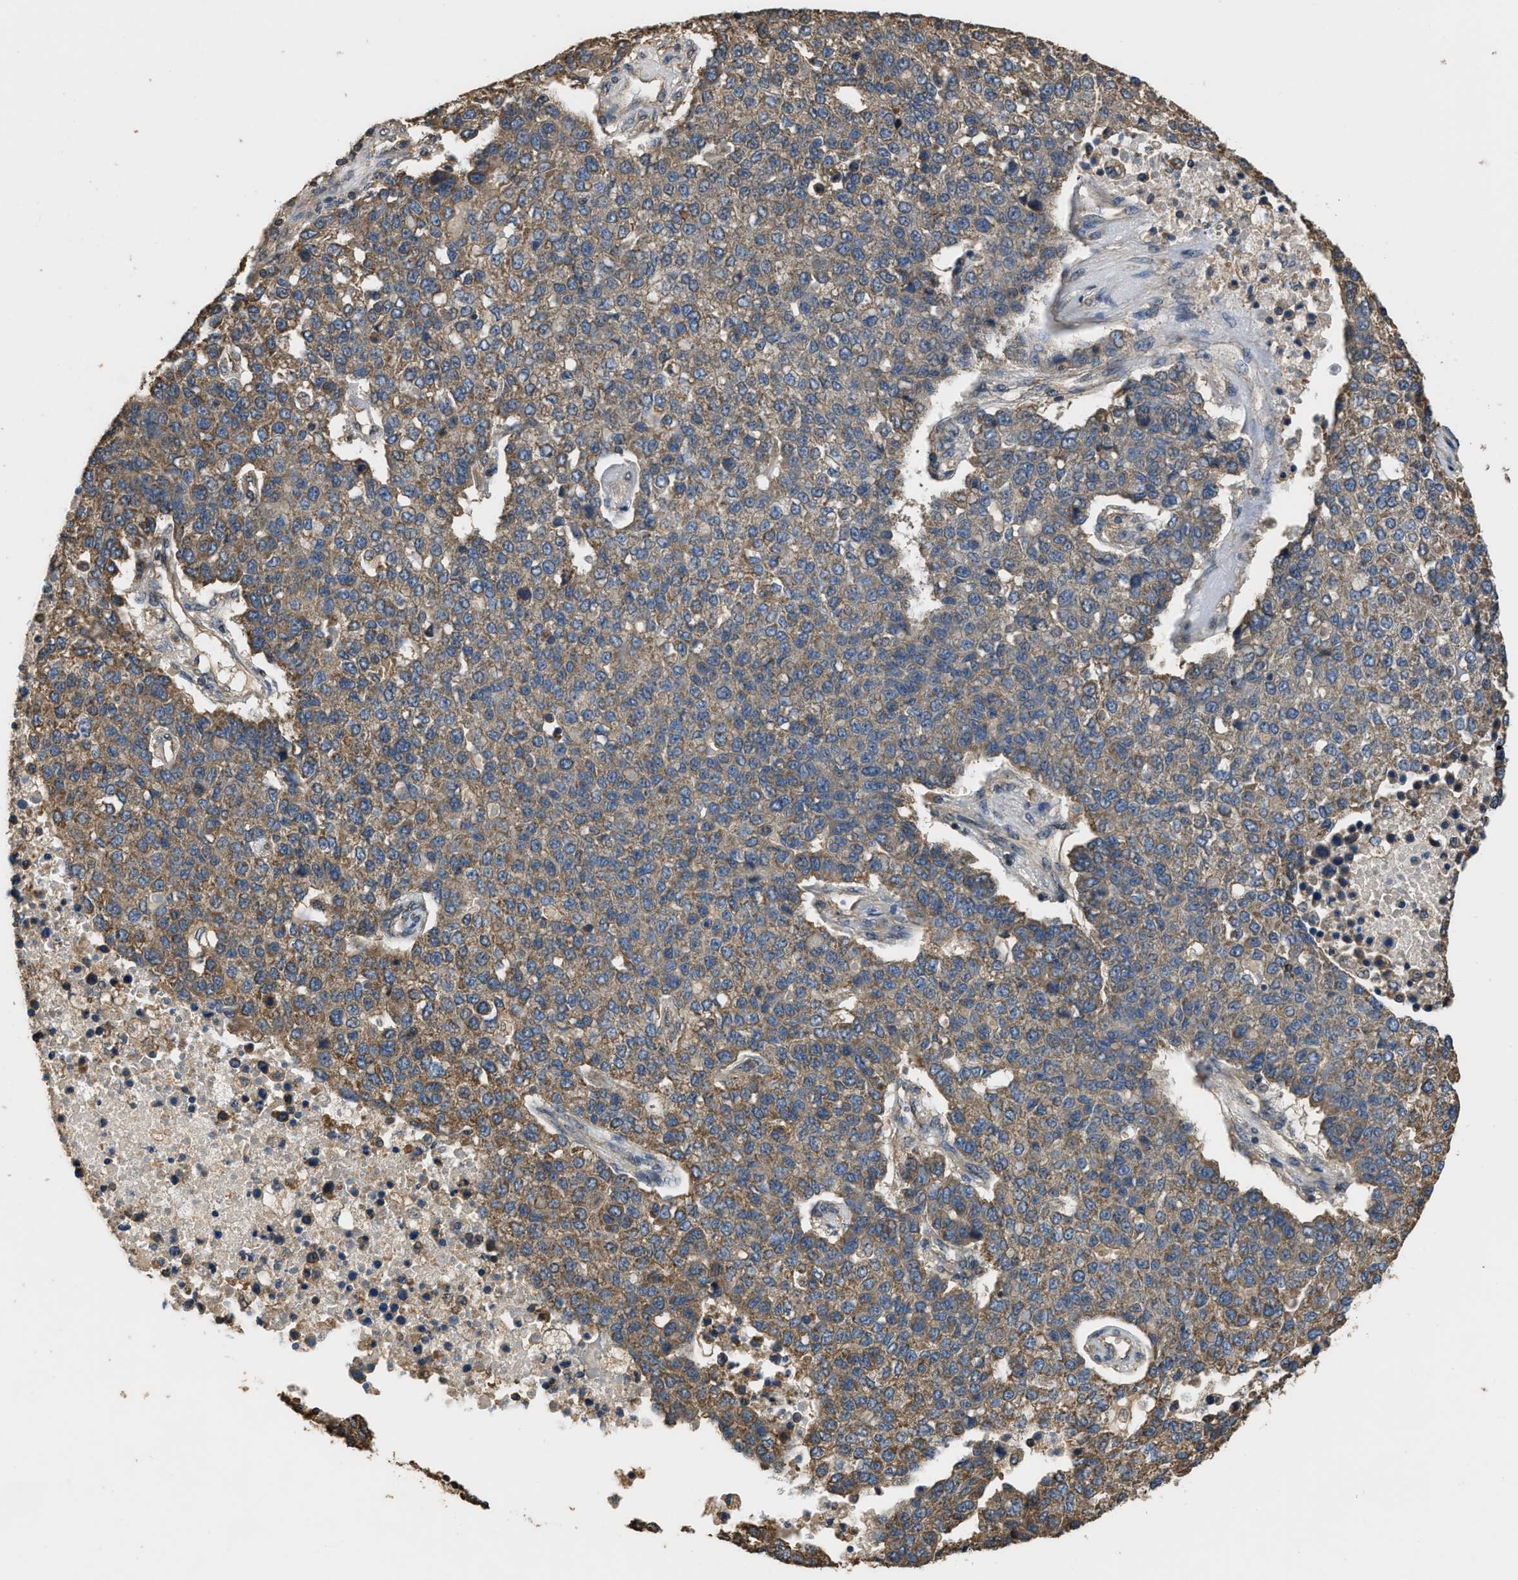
{"staining": {"intensity": "weak", "quantity": ">75%", "location": "cytoplasmic/membranous"}, "tissue": "pancreatic cancer", "cell_type": "Tumor cells", "image_type": "cancer", "snomed": [{"axis": "morphology", "description": "Adenocarcinoma, NOS"}, {"axis": "topography", "description": "Pancreas"}], "caption": "Immunohistochemistry histopathology image of human pancreatic cancer stained for a protein (brown), which shows low levels of weak cytoplasmic/membranous staining in about >75% of tumor cells.", "gene": "DENND6B", "patient": {"sex": "female", "age": 61}}